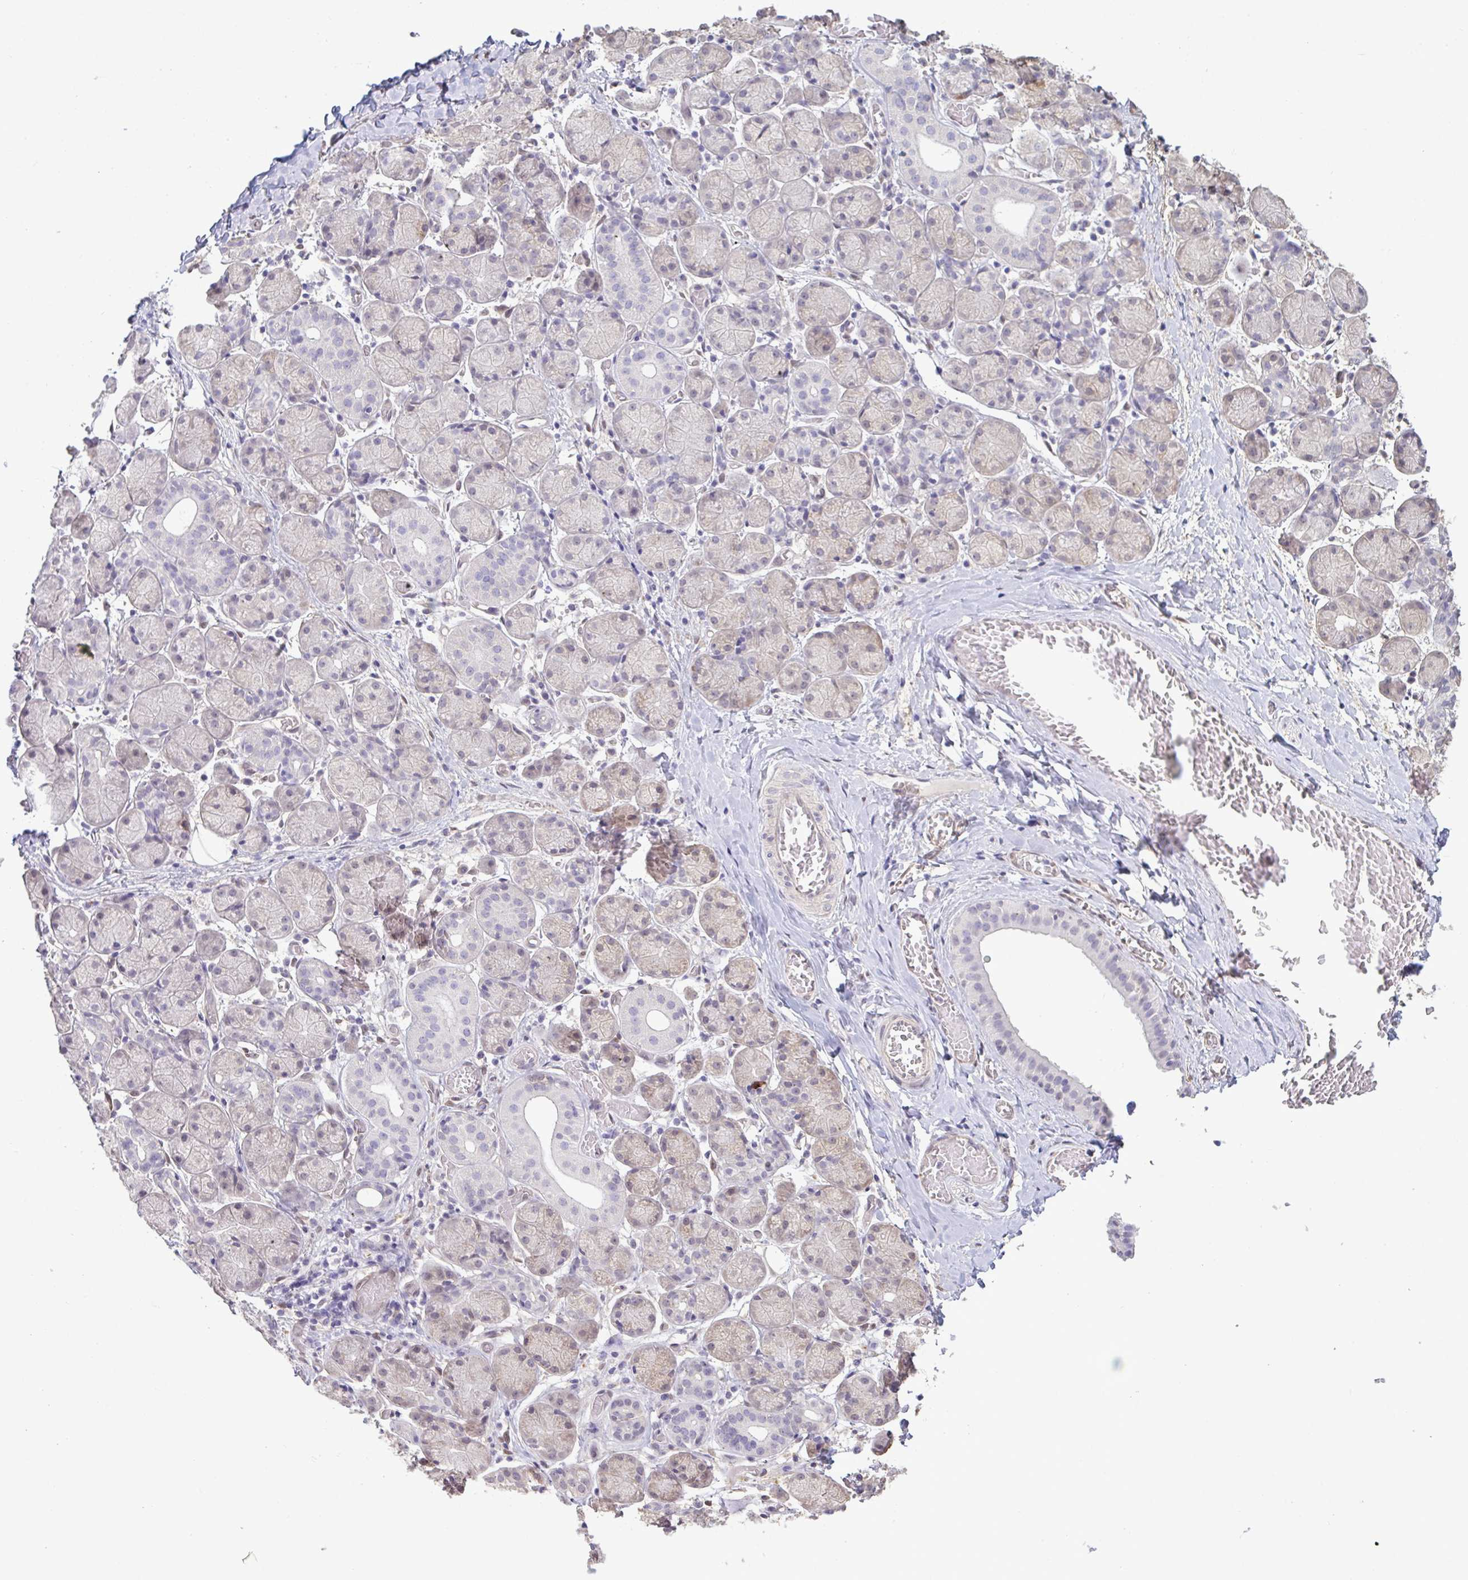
{"staining": {"intensity": "negative", "quantity": "none", "location": "none"}, "tissue": "salivary gland", "cell_type": "Glandular cells", "image_type": "normal", "snomed": [{"axis": "morphology", "description": "Normal tissue, NOS"}, {"axis": "topography", "description": "Salivary gland"}], "caption": "Photomicrograph shows no protein expression in glandular cells of normal salivary gland.", "gene": "SETD7", "patient": {"sex": "female", "age": 24}}